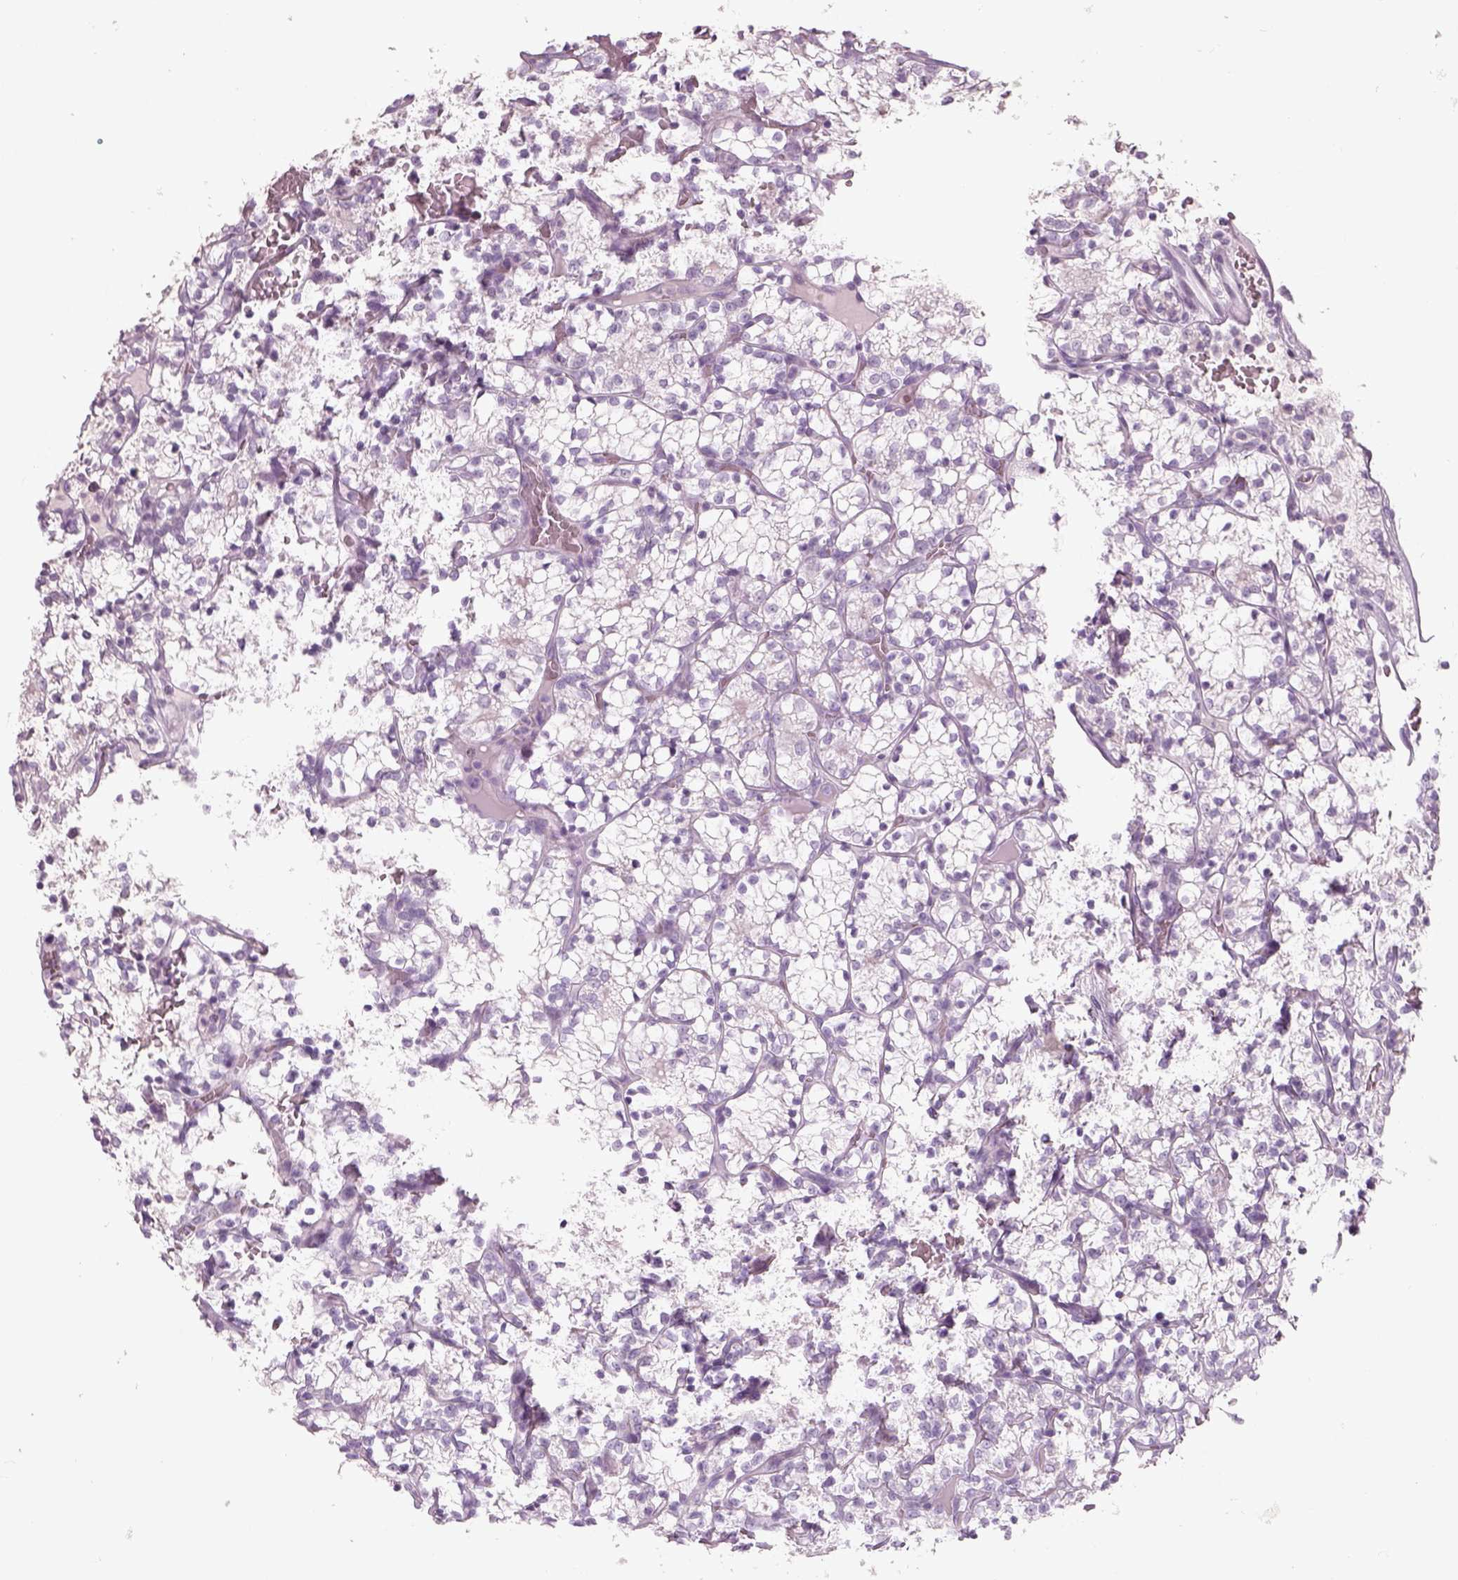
{"staining": {"intensity": "negative", "quantity": "none", "location": "none"}, "tissue": "renal cancer", "cell_type": "Tumor cells", "image_type": "cancer", "snomed": [{"axis": "morphology", "description": "Adenocarcinoma, NOS"}, {"axis": "topography", "description": "Kidney"}], "caption": "Renal cancer was stained to show a protein in brown. There is no significant expression in tumor cells.", "gene": "SLC6A2", "patient": {"sex": "female", "age": 69}}